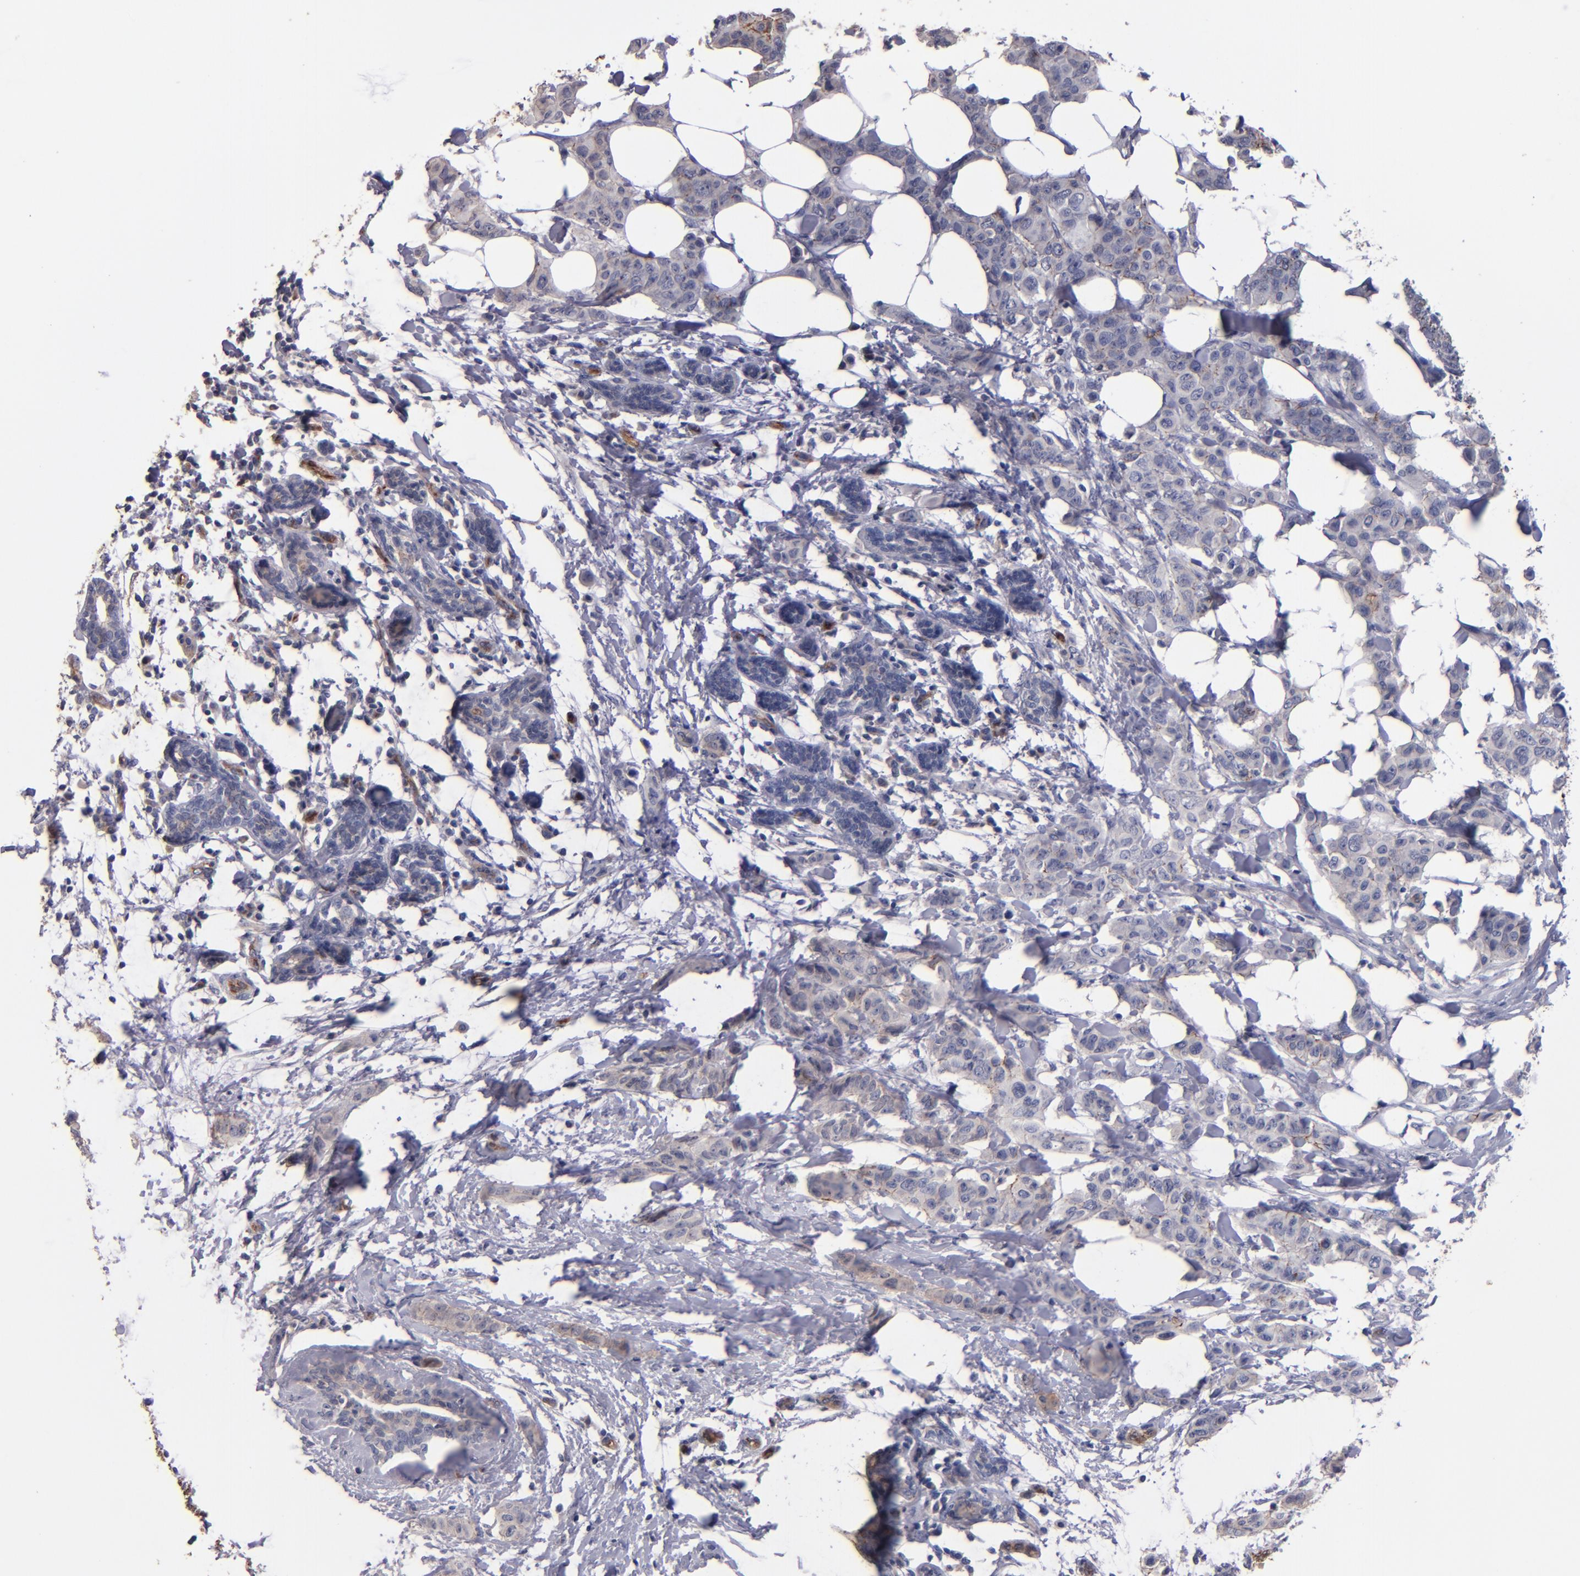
{"staining": {"intensity": "weak", "quantity": "25%-75%", "location": "cytoplasmic/membranous"}, "tissue": "breast cancer", "cell_type": "Tumor cells", "image_type": "cancer", "snomed": [{"axis": "morphology", "description": "Duct carcinoma"}, {"axis": "topography", "description": "Breast"}], "caption": "A photomicrograph showing weak cytoplasmic/membranous expression in about 25%-75% of tumor cells in infiltrating ductal carcinoma (breast), as visualized by brown immunohistochemical staining.", "gene": "CLDN5", "patient": {"sex": "female", "age": 40}}